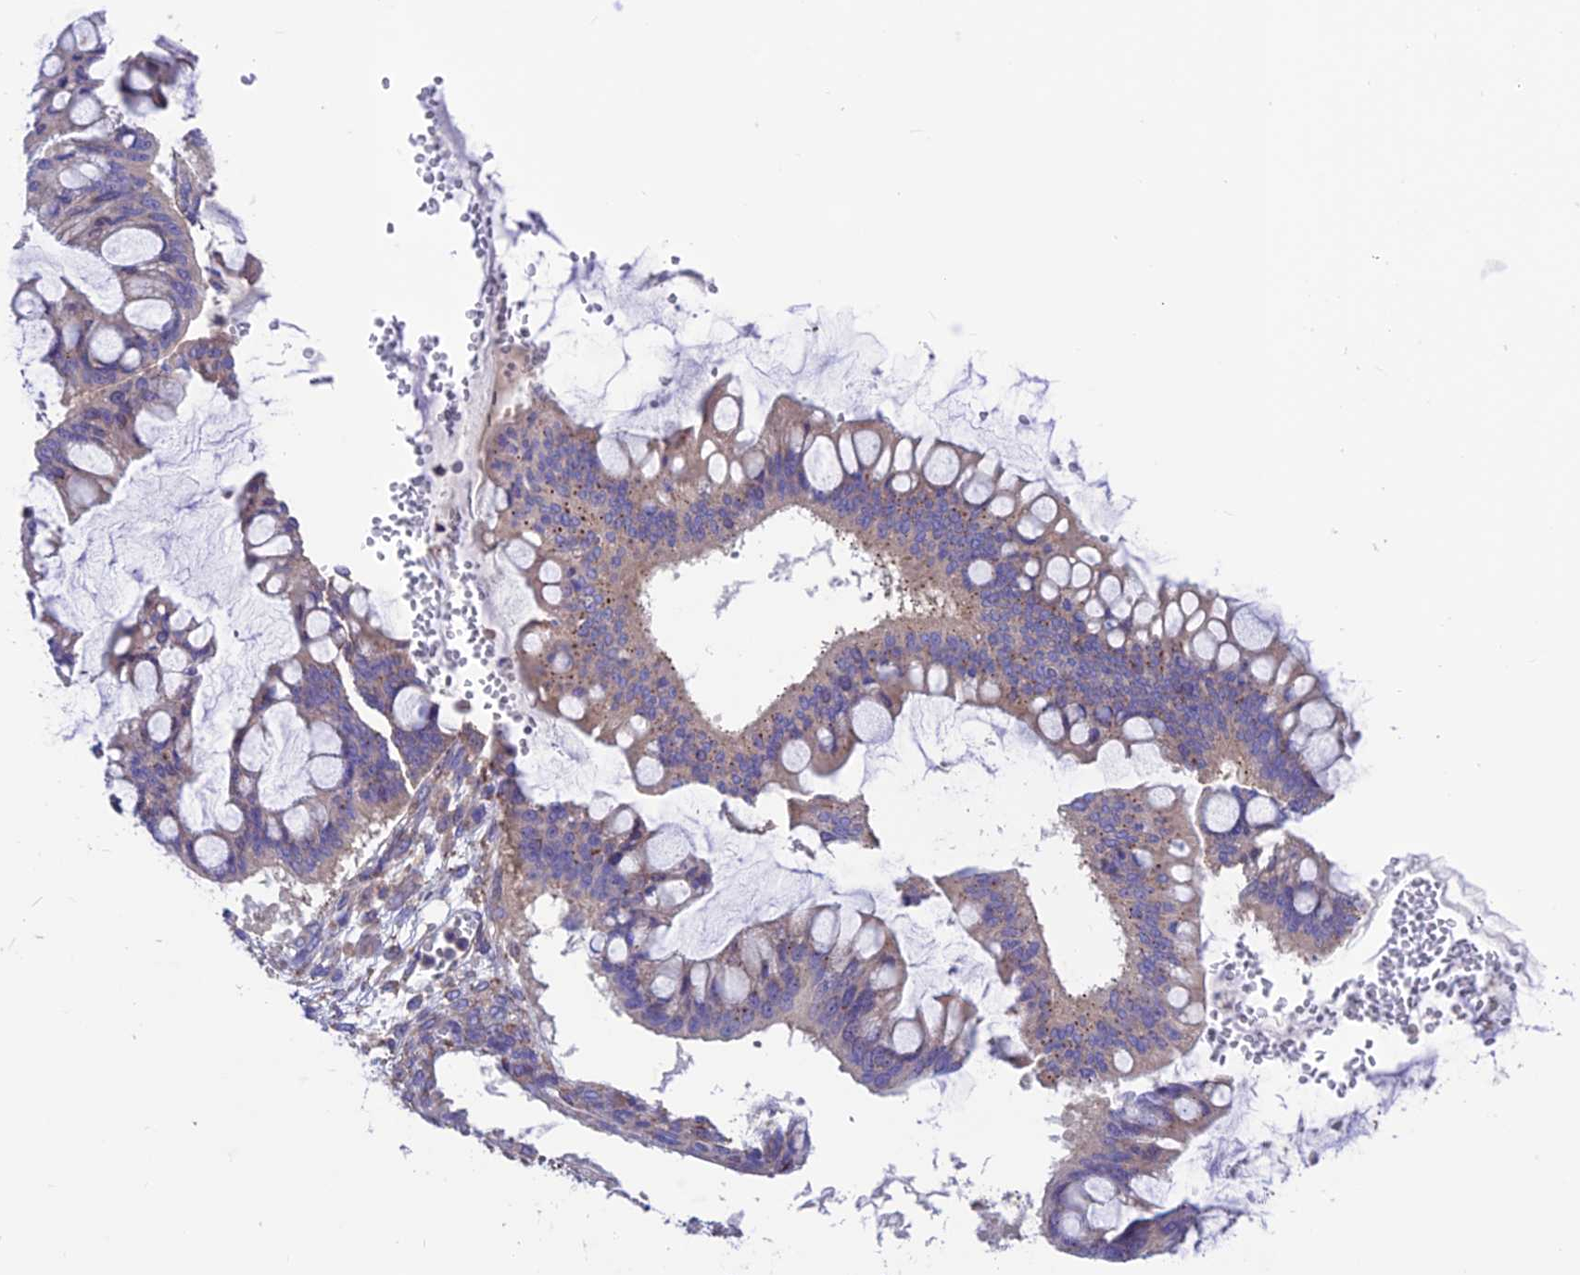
{"staining": {"intensity": "weak", "quantity": ">75%", "location": "cytoplasmic/membranous"}, "tissue": "ovarian cancer", "cell_type": "Tumor cells", "image_type": "cancer", "snomed": [{"axis": "morphology", "description": "Cystadenocarcinoma, mucinous, NOS"}, {"axis": "topography", "description": "Ovary"}], "caption": "This photomicrograph demonstrates IHC staining of human ovarian mucinous cystadenocarcinoma, with low weak cytoplasmic/membranous positivity in approximately >75% of tumor cells.", "gene": "VPS16", "patient": {"sex": "female", "age": 73}}